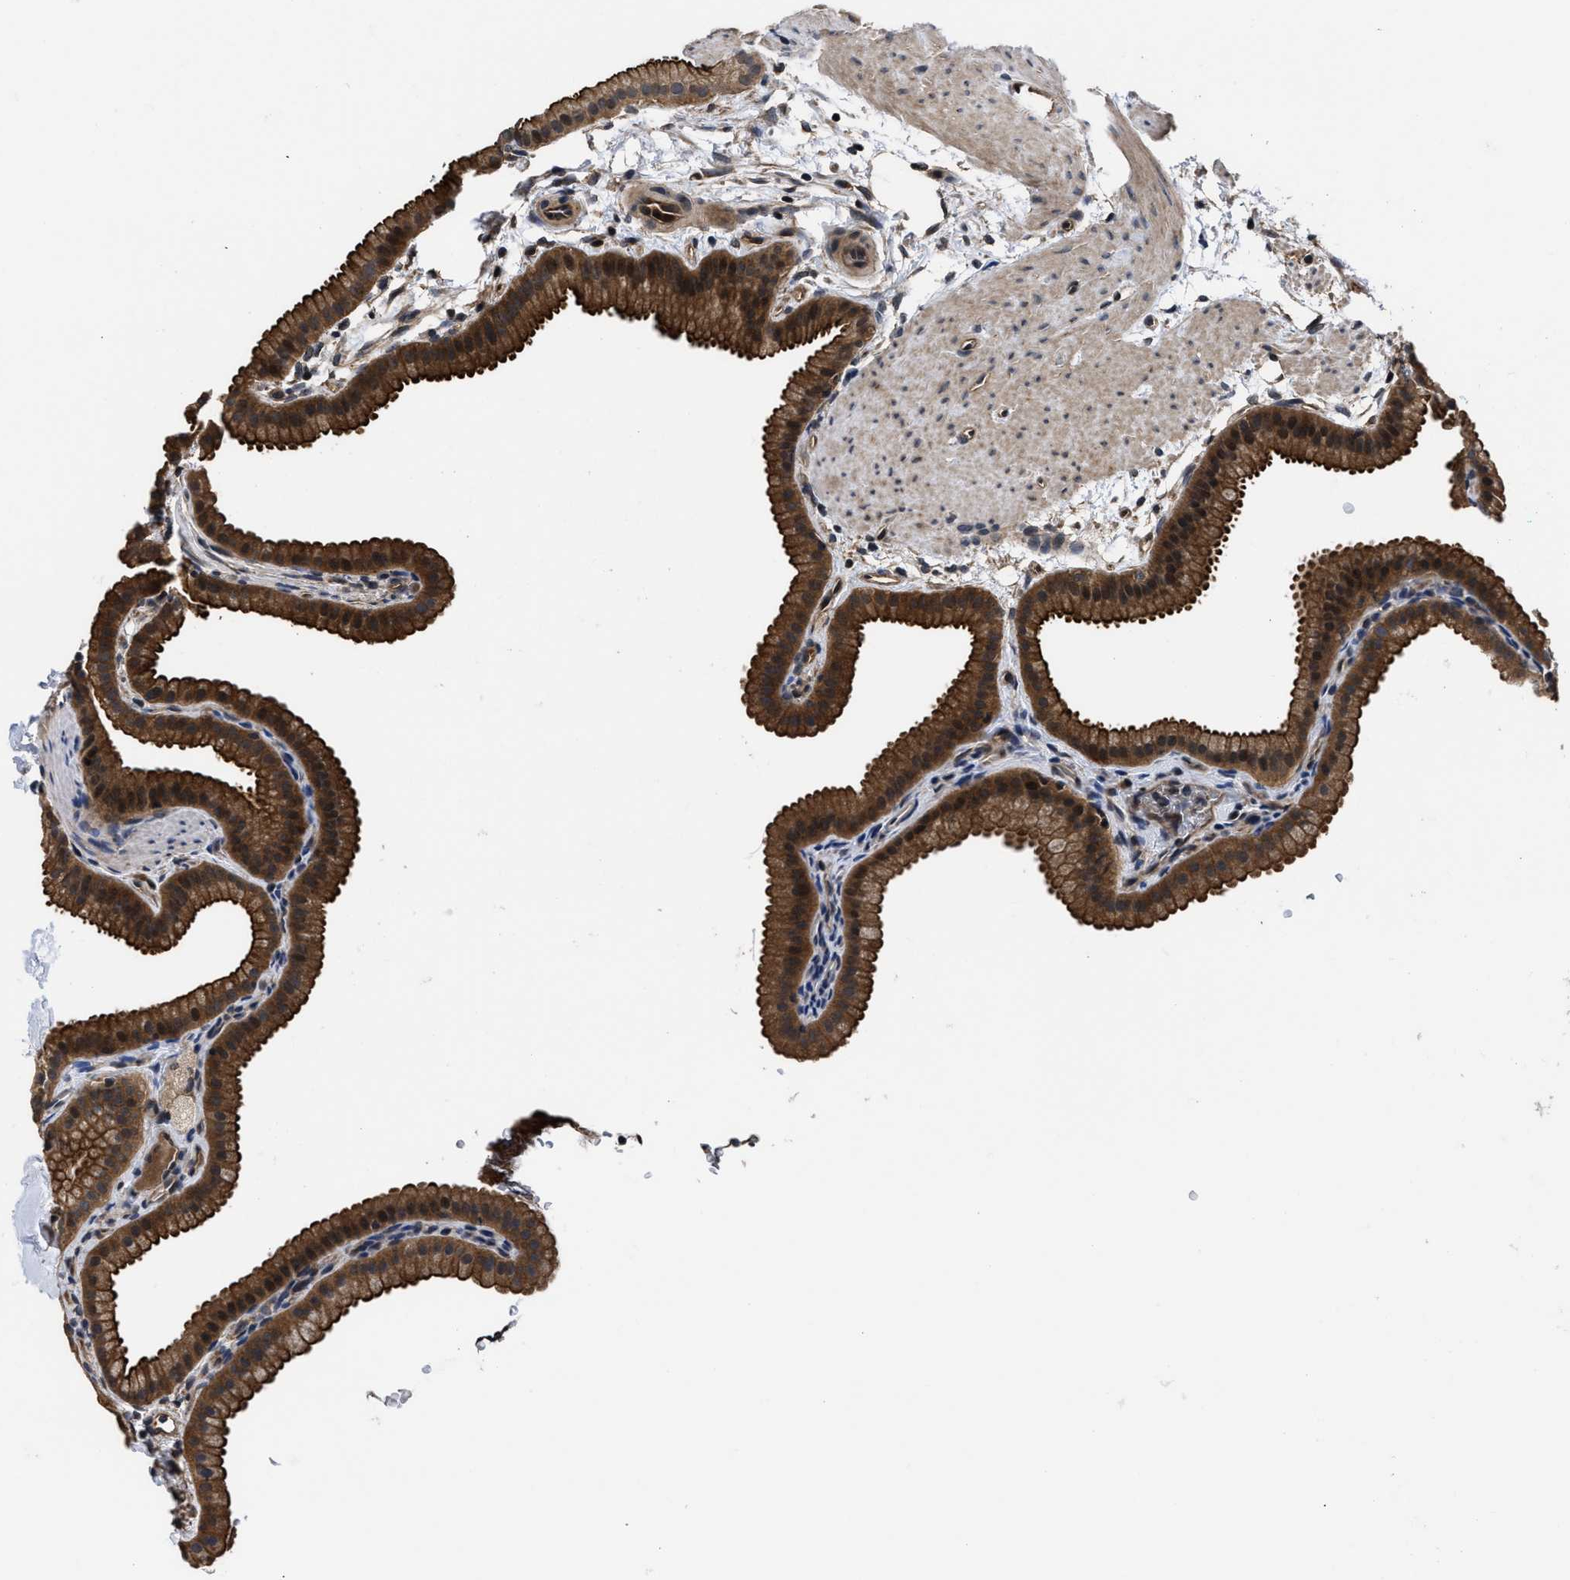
{"staining": {"intensity": "strong", "quantity": ">75%", "location": "cytoplasmic/membranous,nuclear"}, "tissue": "gallbladder", "cell_type": "Glandular cells", "image_type": "normal", "snomed": [{"axis": "morphology", "description": "Normal tissue, NOS"}, {"axis": "topography", "description": "Gallbladder"}], "caption": "Glandular cells exhibit high levels of strong cytoplasmic/membranous,nuclear expression in approximately >75% of cells in normal gallbladder. (Stains: DAB (3,3'-diaminobenzidine) in brown, nuclei in blue, Microscopy: brightfield microscopy at high magnification).", "gene": "DNAJC14", "patient": {"sex": "female", "age": 64}}